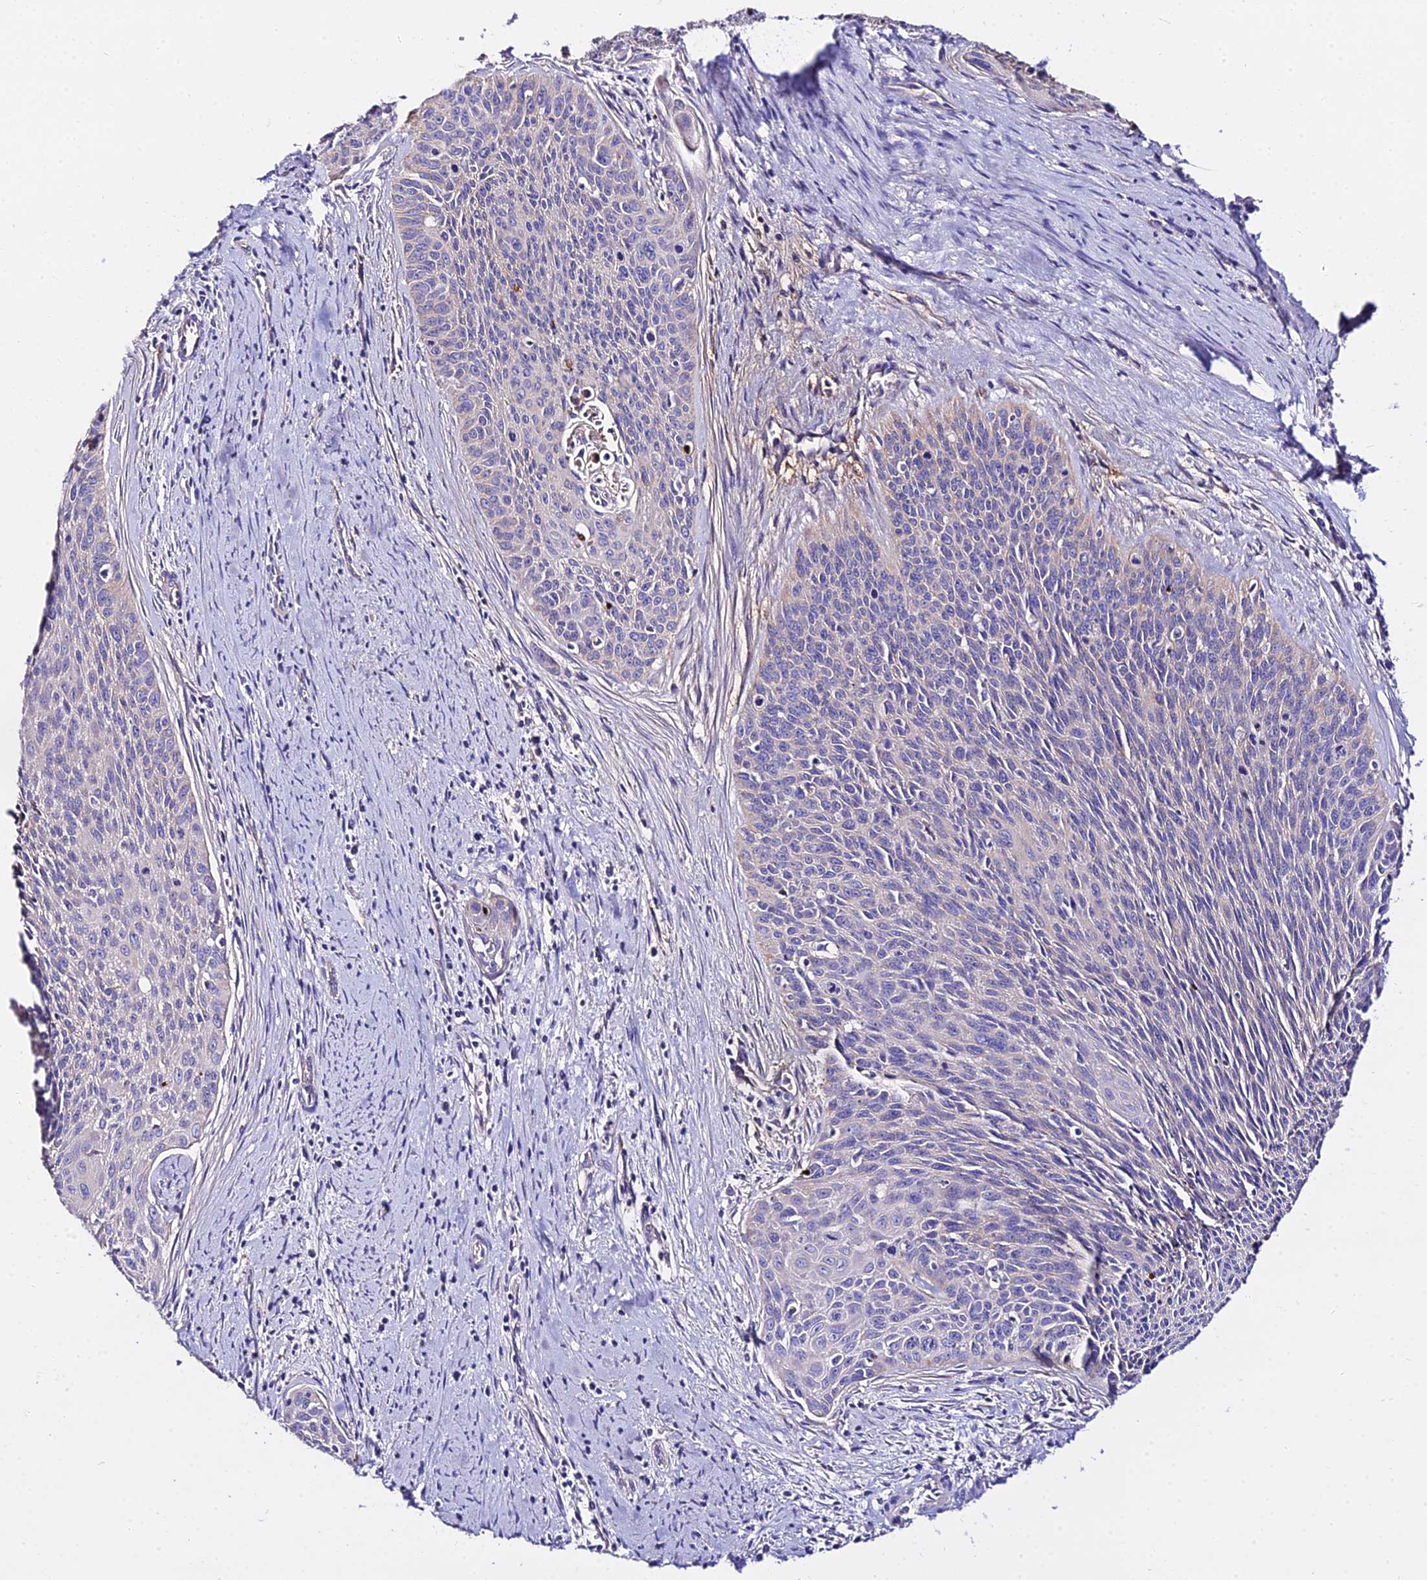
{"staining": {"intensity": "negative", "quantity": "none", "location": "none"}, "tissue": "cervical cancer", "cell_type": "Tumor cells", "image_type": "cancer", "snomed": [{"axis": "morphology", "description": "Squamous cell carcinoma, NOS"}, {"axis": "topography", "description": "Cervix"}], "caption": "Cervical cancer was stained to show a protein in brown. There is no significant positivity in tumor cells.", "gene": "DAW1", "patient": {"sex": "female", "age": 55}}